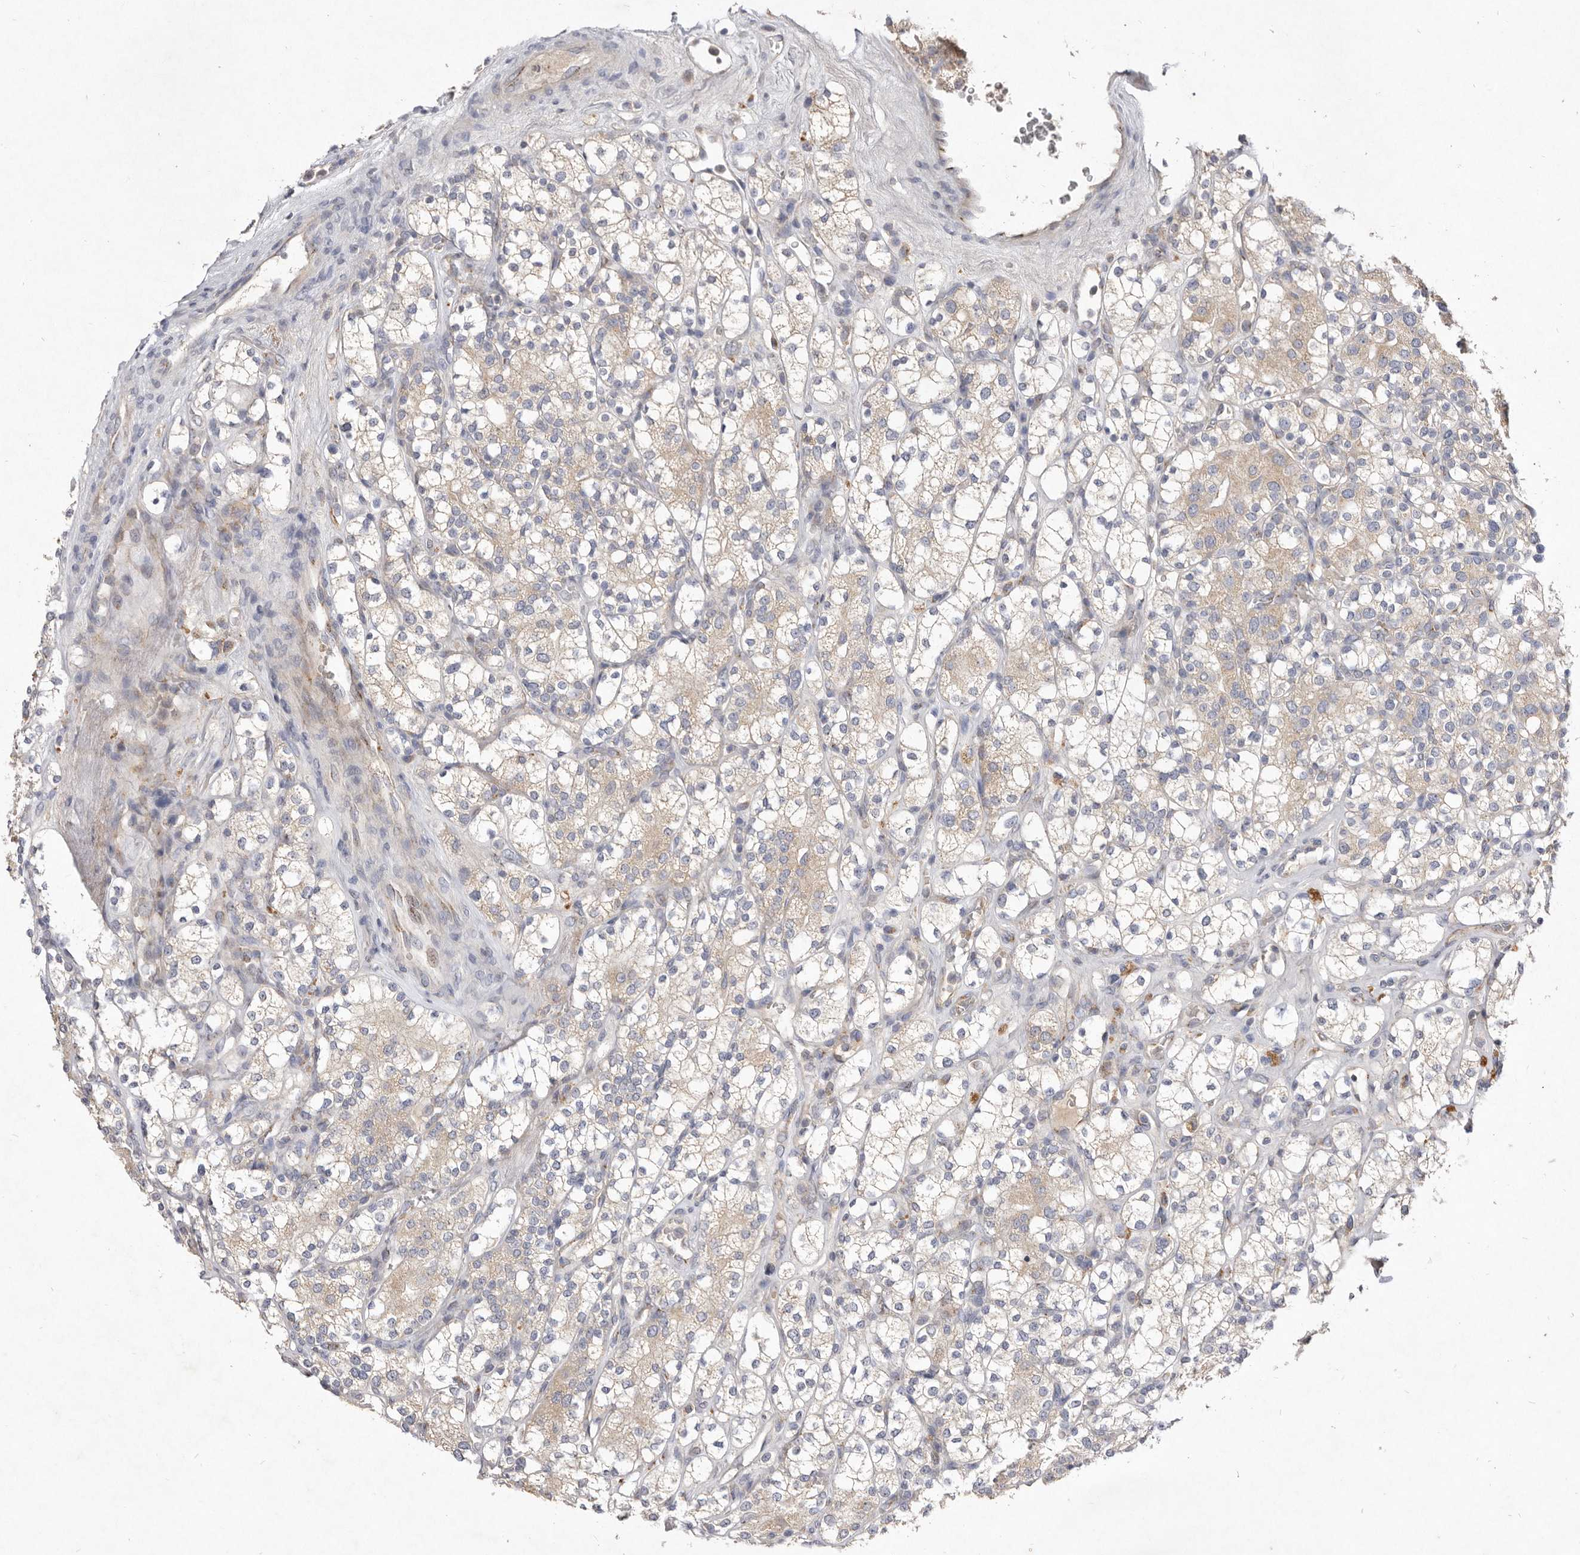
{"staining": {"intensity": "weak", "quantity": "25%-75%", "location": "cytoplasmic/membranous"}, "tissue": "renal cancer", "cell_type": "Tumor cells", "image_type": "cancer", "snomed": [{"axis": "morphology", "description": "Adenocarcinoma, NOS"}, {"axis": "topography", "description": "Kidney"}], "caption": "Human renal adenocarcinoma stained with a brown dye reveals weak cytoplasmic/membranous positive positivity in about 25%-75% of tumor cells.", "gene": "USP24", "patient": {"sex": "male", "age": 77}}